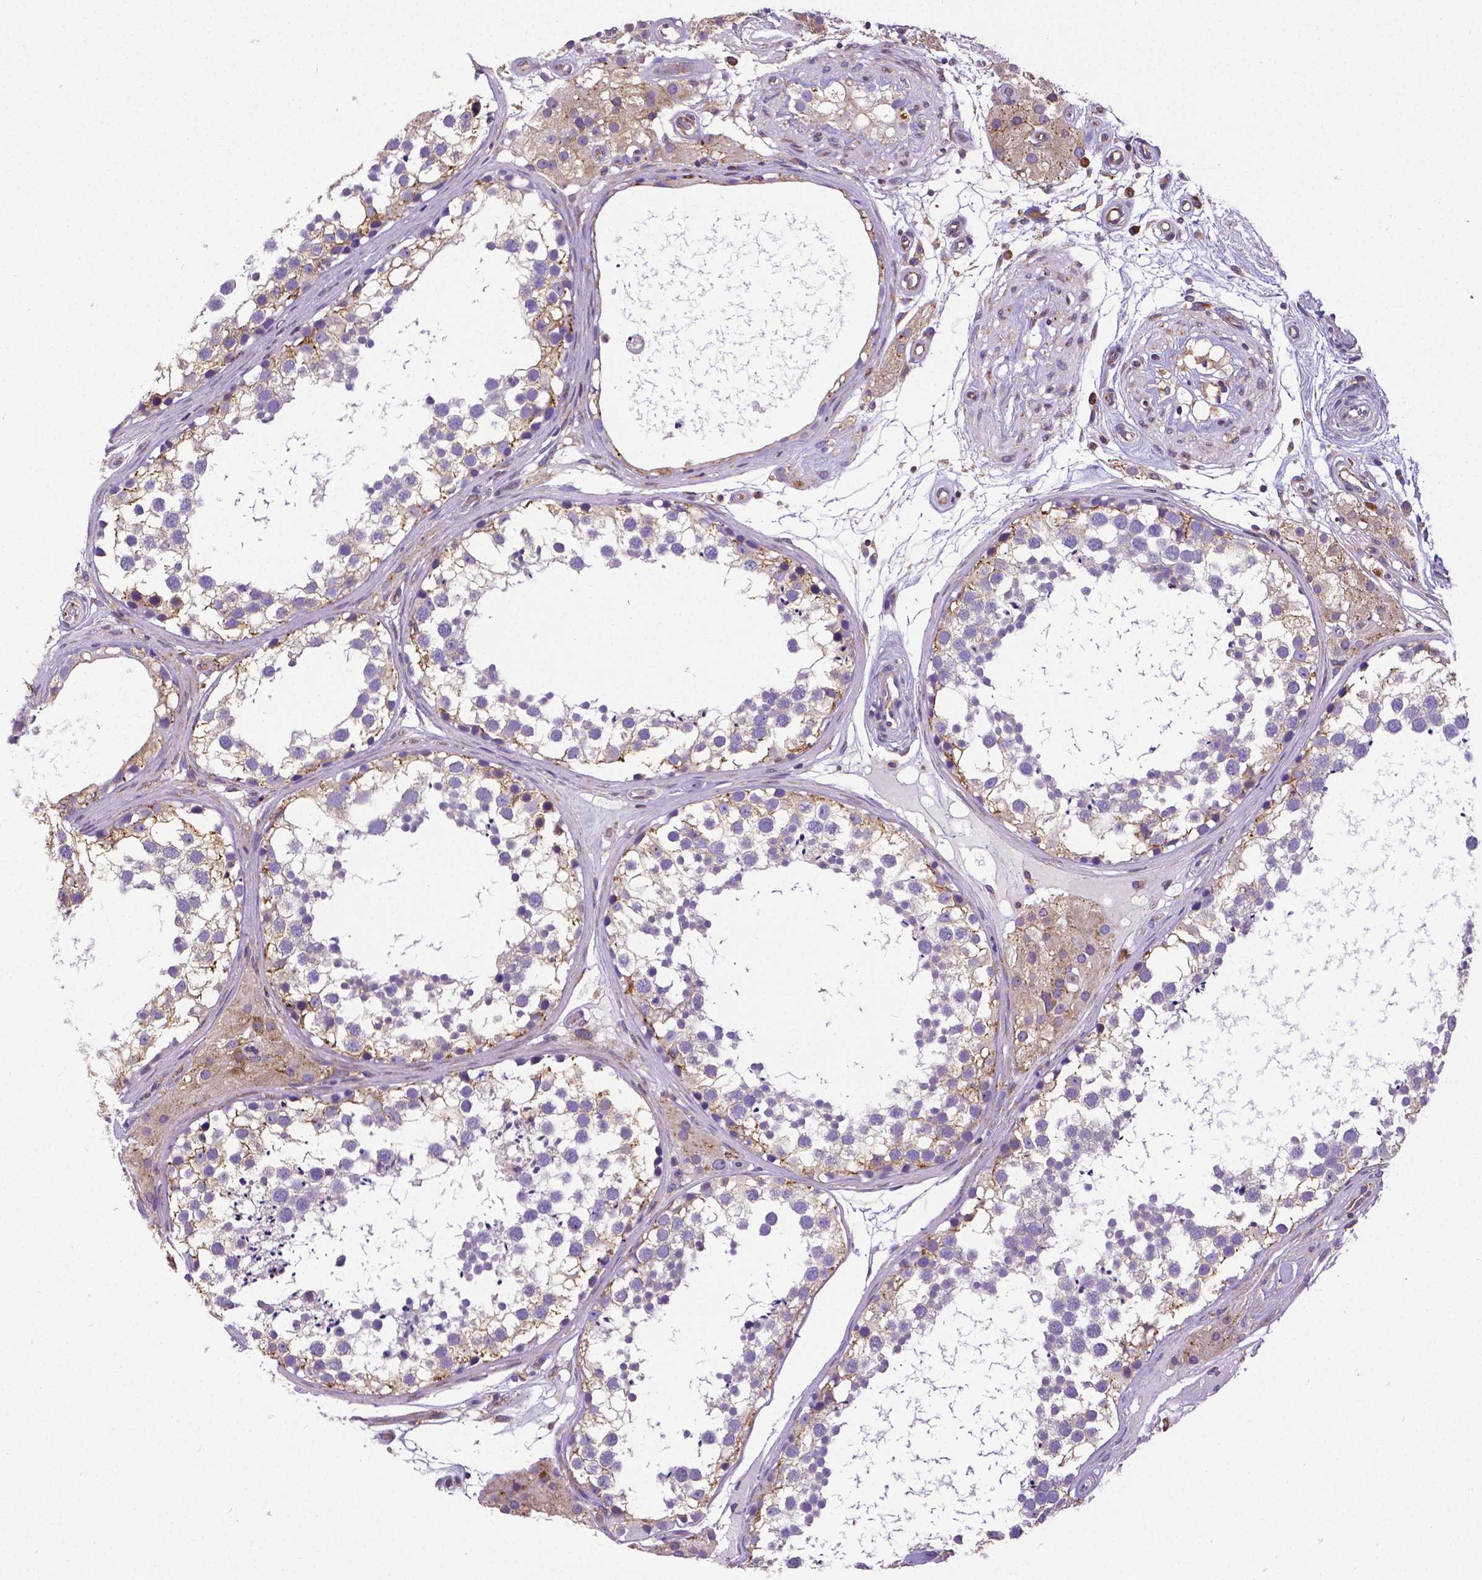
{"staining": {"intensity": "moderate", "quantity": "25%-75%", "location": "cytoplasmic/membranous"}, "tissue": "testis", "cell_type": "Cells in seminiferous ducts", "image_type": "normal", "snomed": [{"axis": "morphology", "description": "Normal tissue, NOS"}, {"axis": "morphology", "description": "Seminoma, NOS"}, {"axis": "topography", "description": "Testis"}], "caption": "Normal testis was stained to show a protein in brown. There is medium levels of moderate cytoplasmic/membranous staining in approximately 25%-75% of cells in seminiferous ducts.", "gene": "MTDH", "patient": {"sex": "male", "age": 65}}